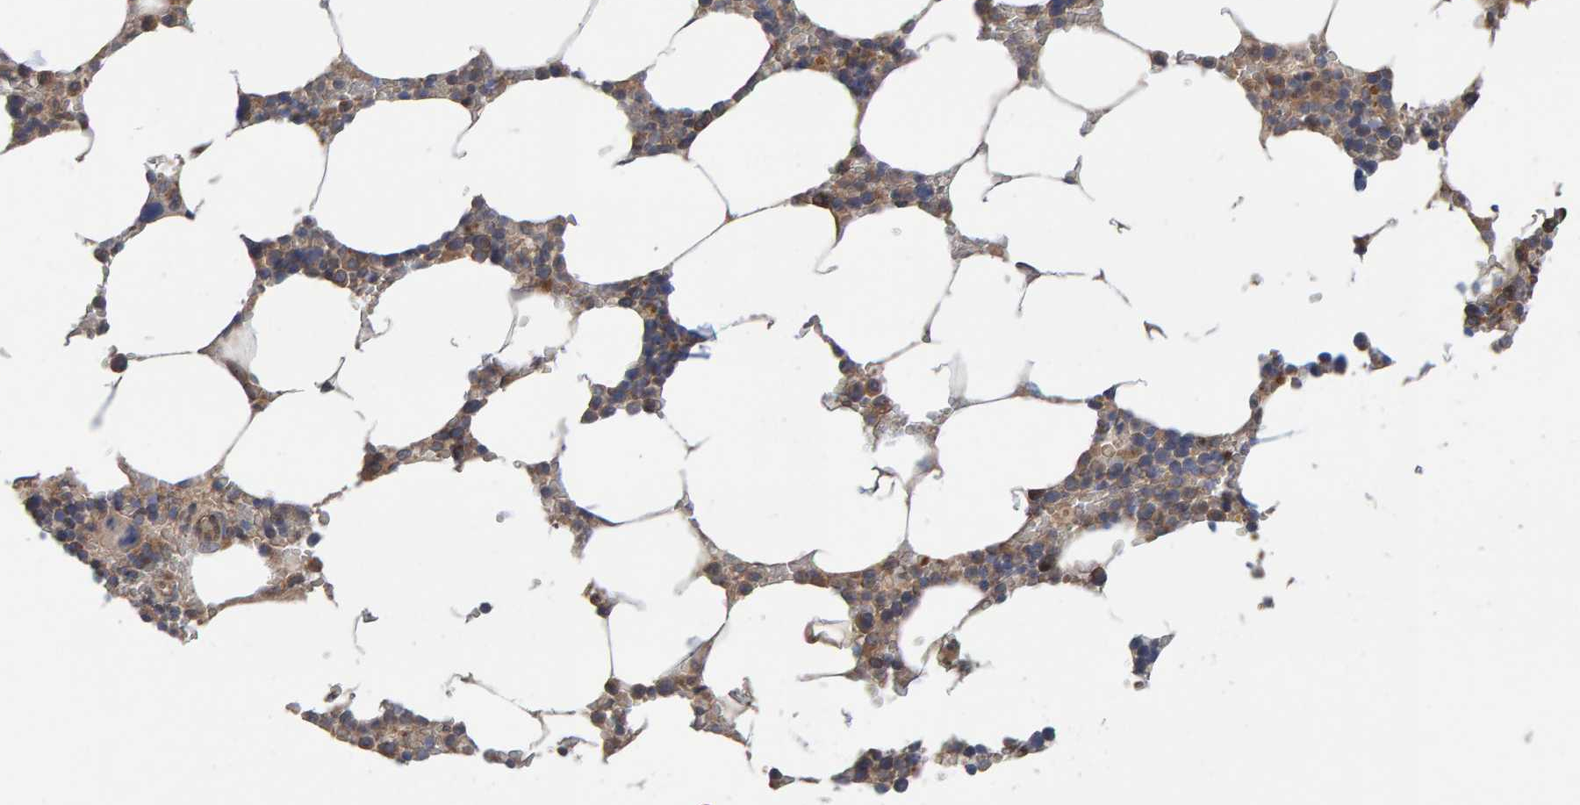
{"staining": {"intensity": "moderate", "quantity": ">75%", "location": "cytoplasmic/membranous"}, "tissue": "bone marrow", "cell_type": "Hematopoietic cells", "image_type": "normal", "snomed": [{"axis": "morphology", "description": "Normal tissue, NOS"}, {"axis": "topography", "description": "Bone marrow"}], "caption": "Brown immunohistochemical staining in normal human bone marrow demonstrates moderate cytoplasmic/membranous positivity in about >75% of hematopoietic cells. The protein is shown in brown color, while the nuclei are stained blue.", "gene": "LRSAM1", "patient": {"sex": "male", "age": 70}}